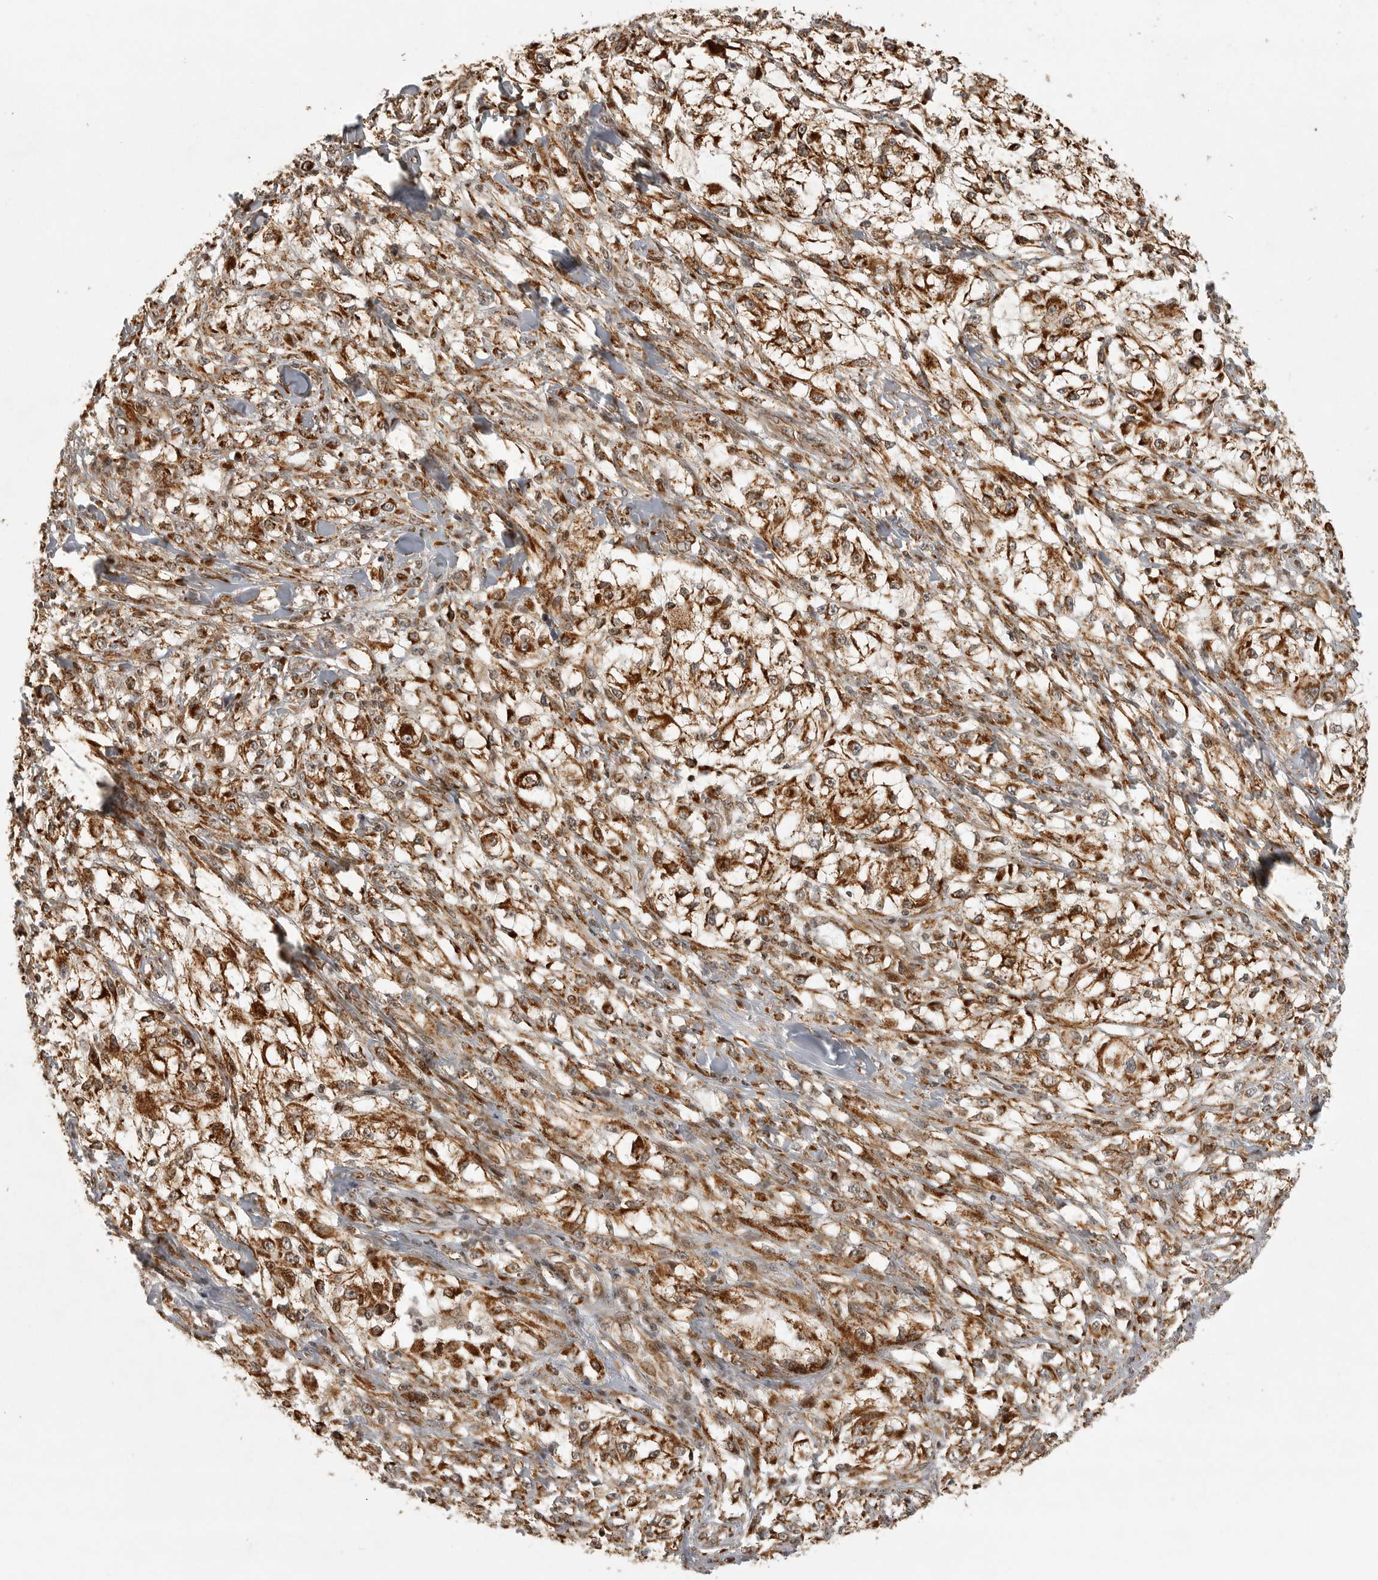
{"staining": {"intensity": "moderate", "quantity": ">75%", "location": "cytoplasmic/membranous"}, "tissue": "melanoma", "cell_type": "Tumor cells", "image_type": "cancer", "snomed": [{"axis": "morphology", "description": "Malignant melanoma, NOS"}, {"axis": "topography", "description": "Skin of head"}], "caption": "Tumor cells exhibit moderate cytoplasmic/membranous staining in about >75% of cells in malignant melanoma.", "gene": "NARS2", "patient": {"sex": "male", "age": 83}}